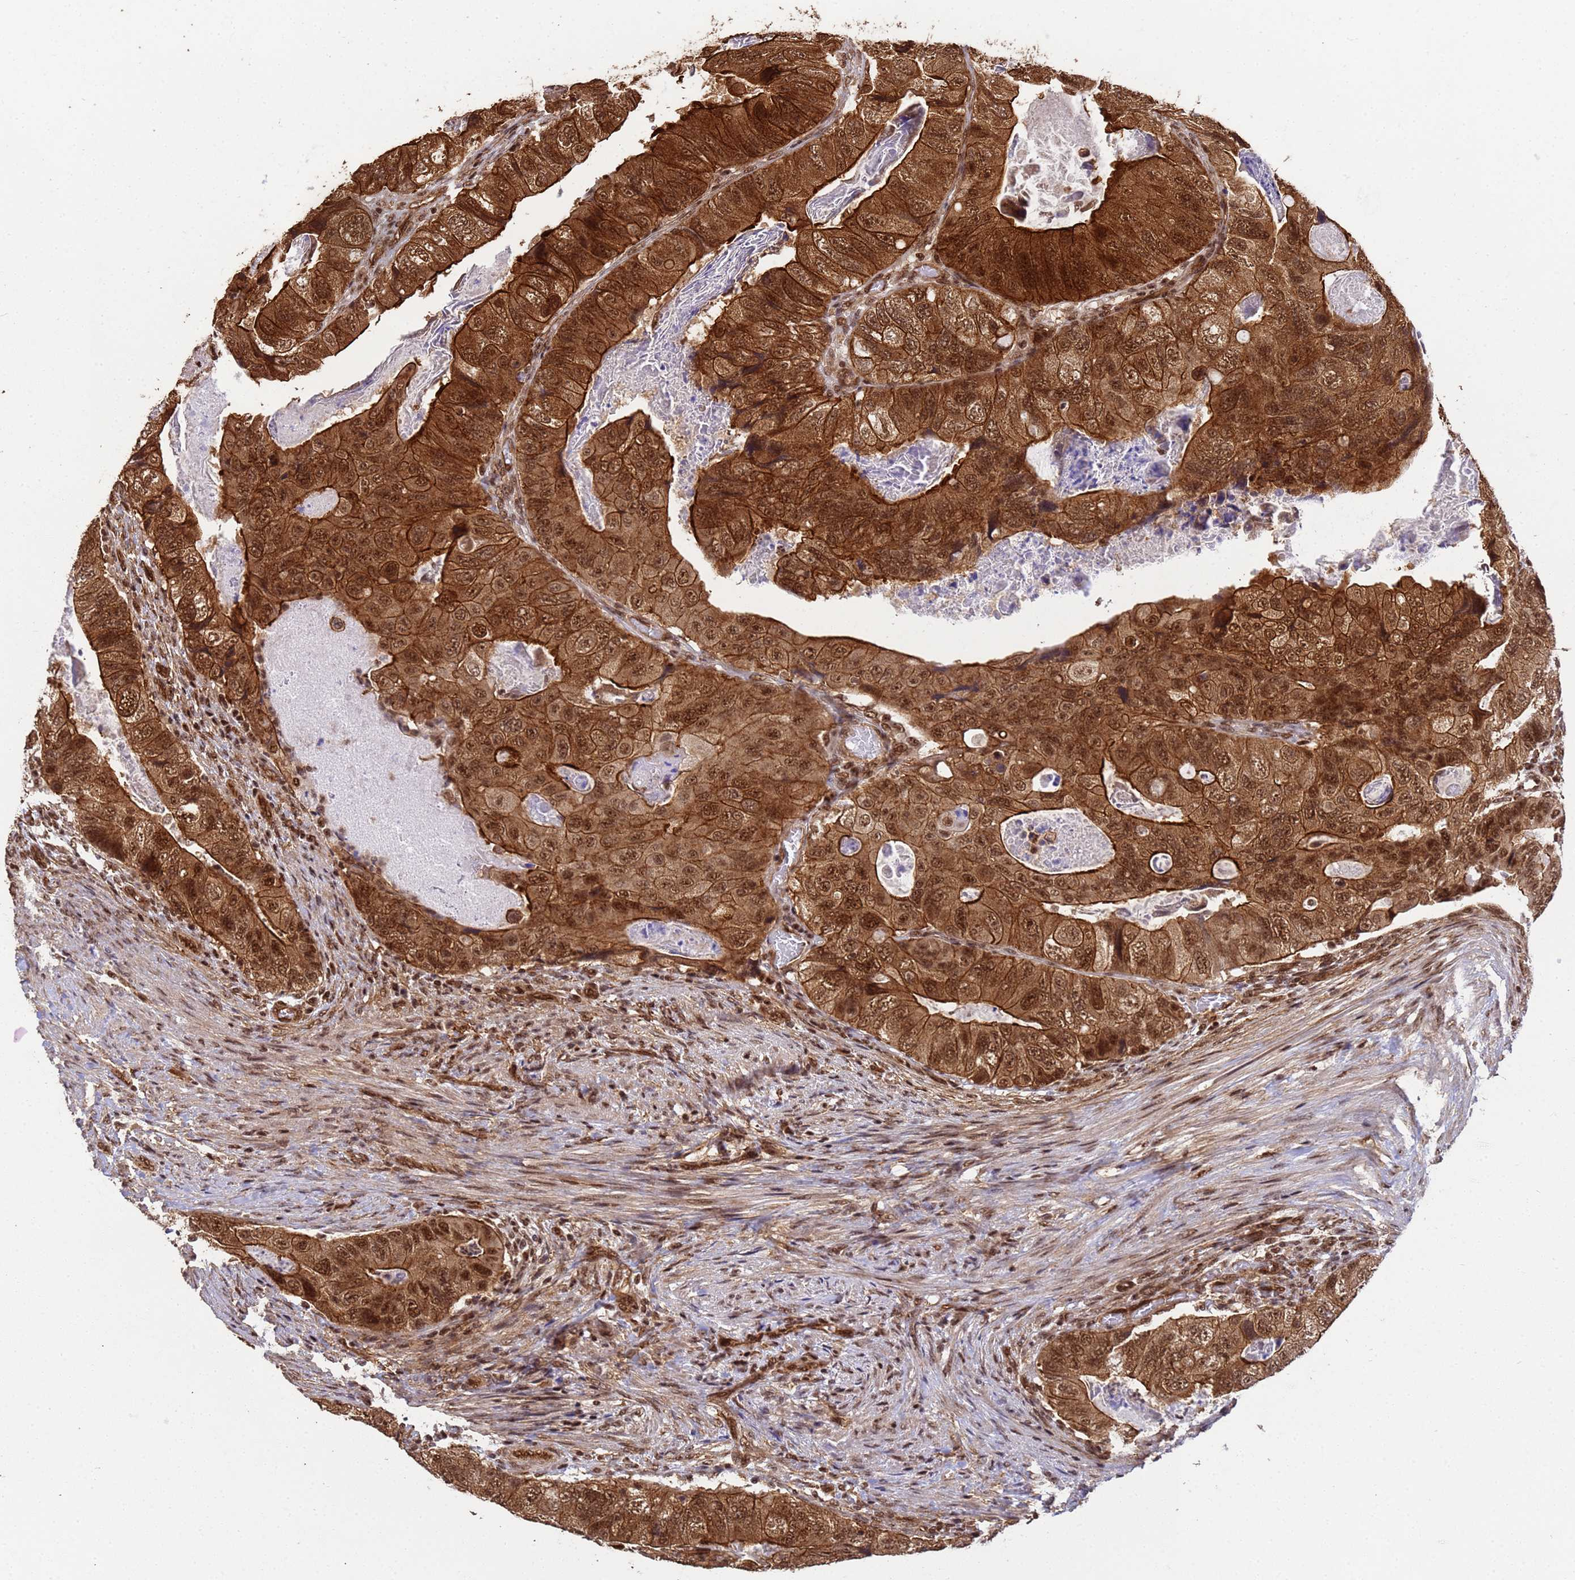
{"staining": {"intensity": "strong", "quantity": ">75%", "location": "cytoplasmic/membranous,nuclear"}, "tissue": "colorectal cancer", "cell_type": "Tumor cells", "image_type": "cancer", "snomed": [{"axis": "morphology", "description": "Adenocarcinoma, NOS"}, {"axis": "topography", "description": "Rectum"}], "caption": "Immunohistochemistry (DAB) staining of colorectal cancer (adenocarcinoma) displays strong cytoplasmic/membranous and nuclear protein expression in about >75% of tumor cells.", "gene": "SYF2", "patient": {"sex": "male", "age": 63}}